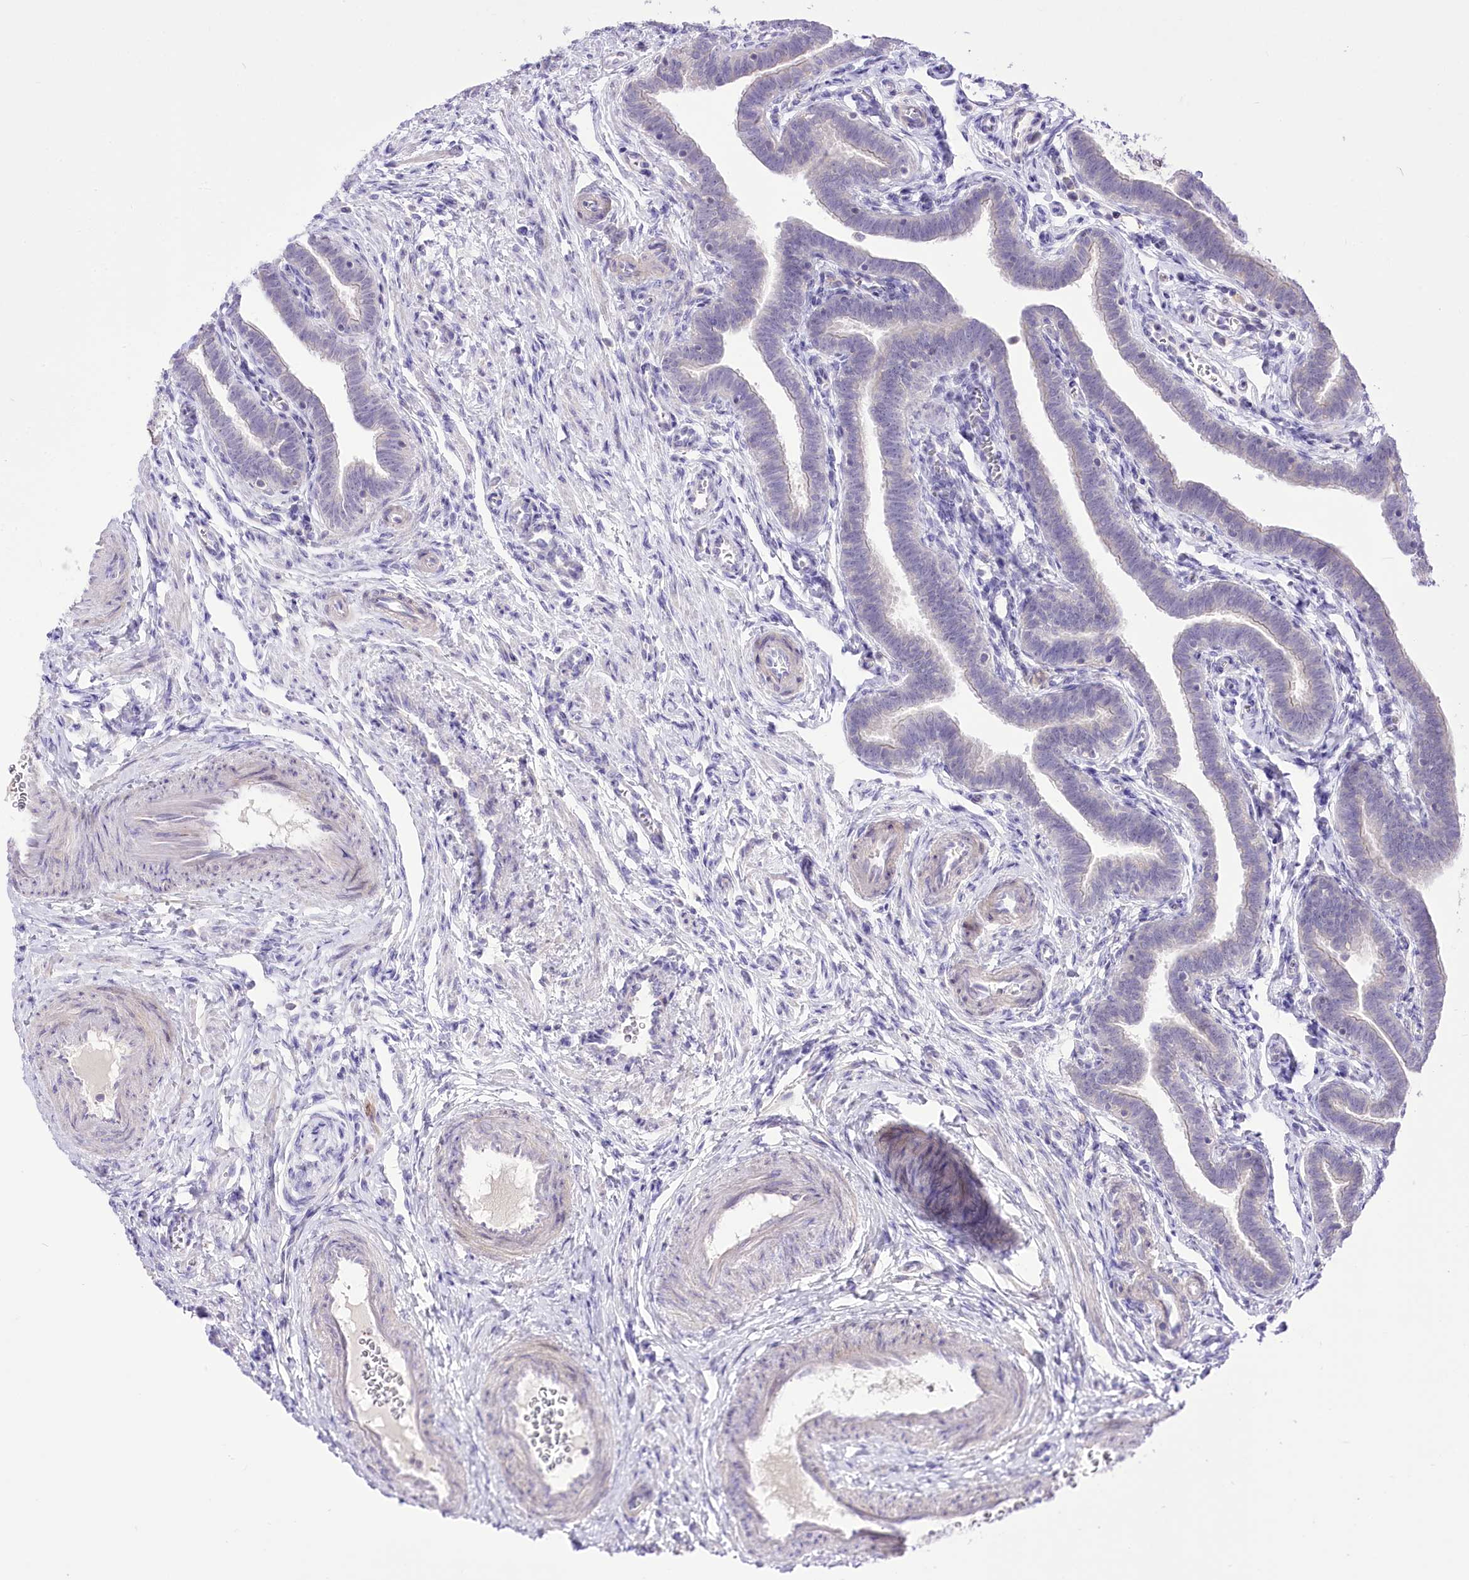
{"staining": {"intensity": "weak", "quantity": "25%-75%", "location": "cytoplasmic/membranous"}, "tissue": "fallopian tube", "cell_type": "Glandular cells", "image_type": "normal", "snomed": [{"axis": "morphology", "description": "Normal tissue, NOS"}, {"axis": "topography", "description": "Fallopian tube"}], "caption": "A photomicrograph showing weak cytoplasmic/membranous staining in about 25%-75% of glandular cells in unremarkable fallopian tube, as visualized by brown immunohistochemical staining.", "gene": "HELT", "patient": {"sex": "female", "age": 36}}